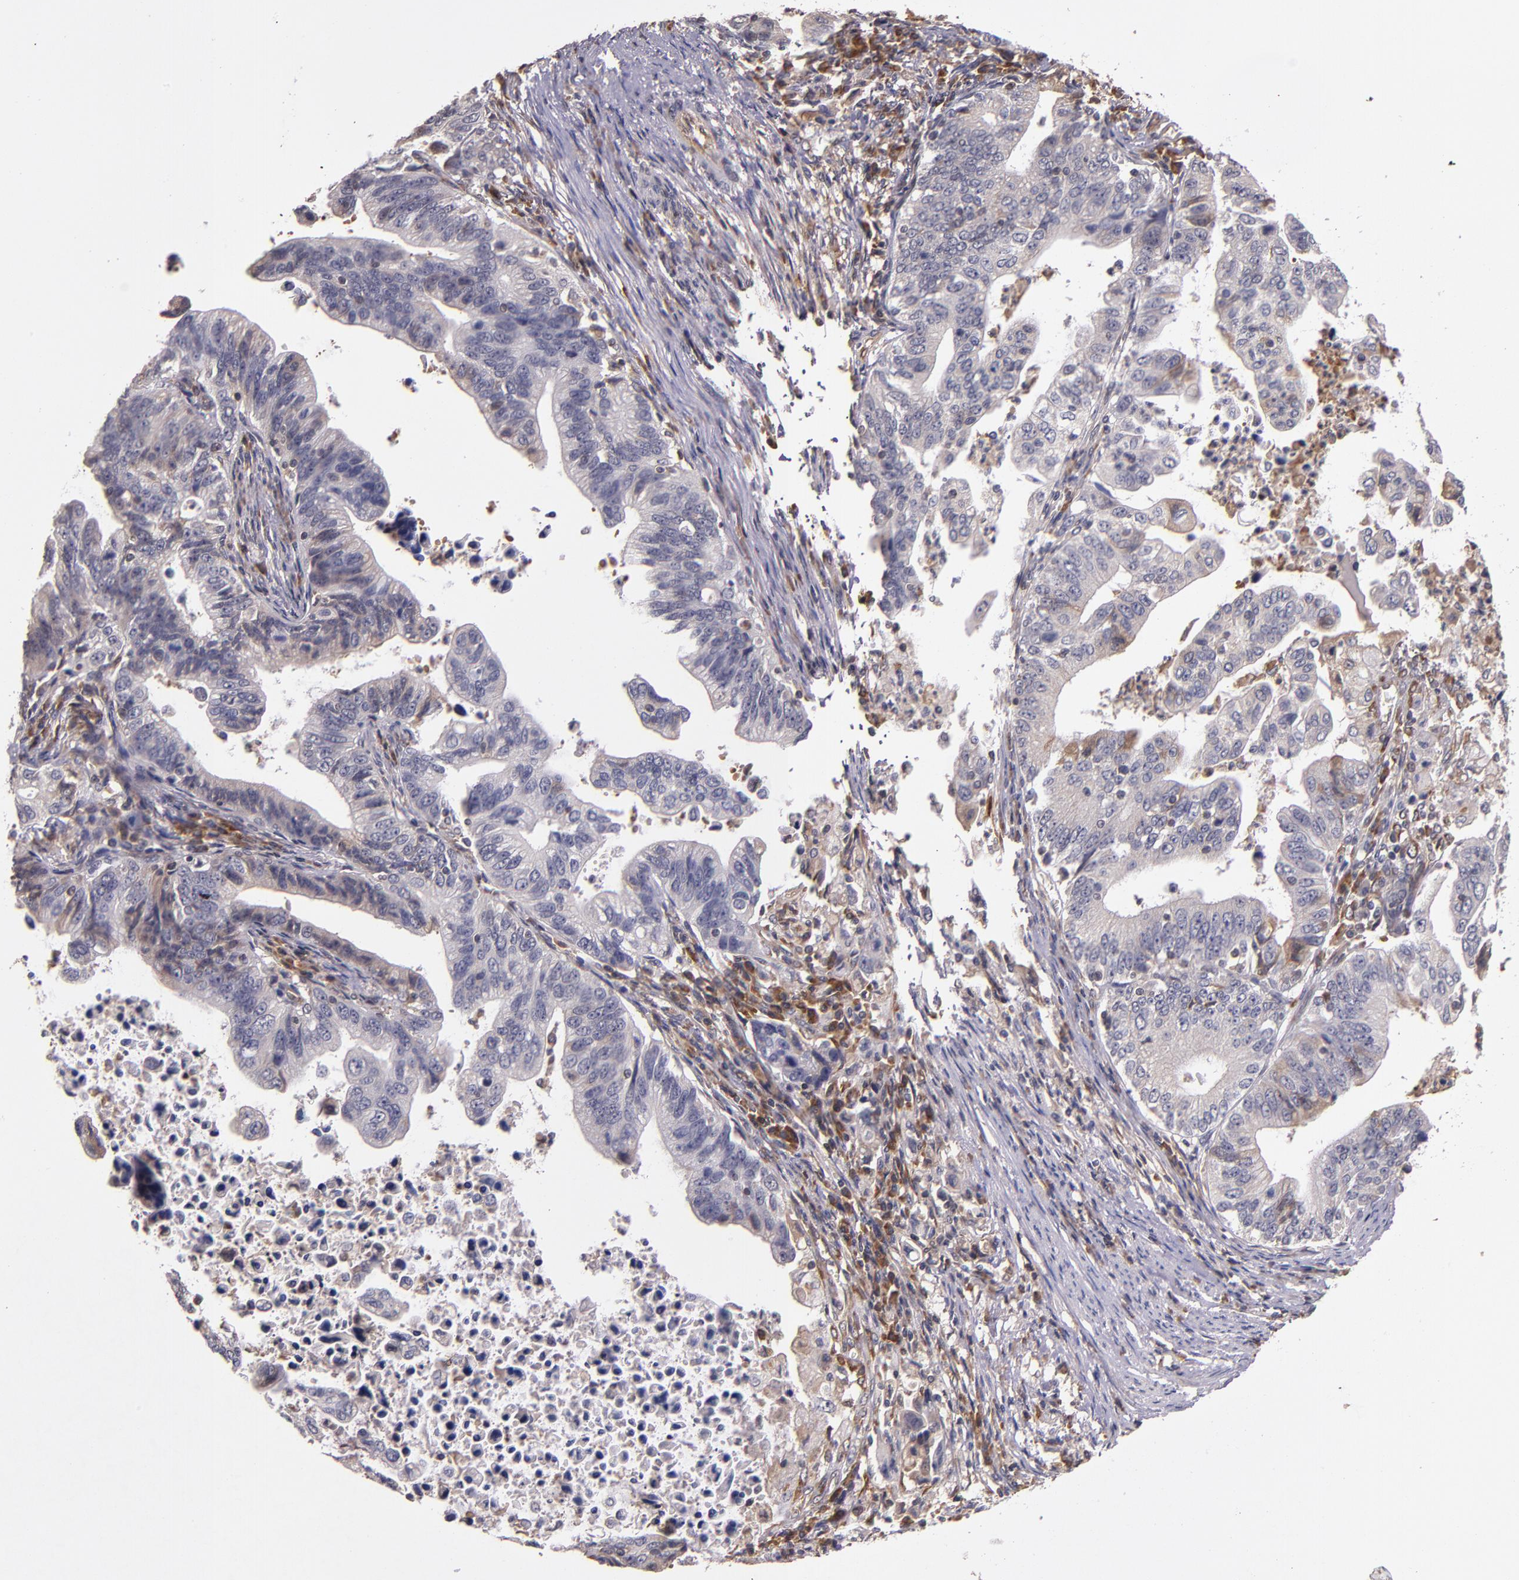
{"staining": {"intensity": "weak", "quantity": "25%-75%", "location": "cytoplasmic/membranous"}, "tissue": "stomach cancer", "cell_type": "Tumor cells", "image_type": "cancer", "snomed": [{"axis": "morphology", "description": "Adenocarcinoma, NOS"}, {"axis": "topography", "description": "Stomach, upper"}], "caption": "Protein analysis of stomach adenocarcinoma tissue reveals weak cytoplasmic/membranous positivity in about 25%-75% of tumor cells.", "gene": "PRAF2", "patient": {"sex": "female", "age": 50}}